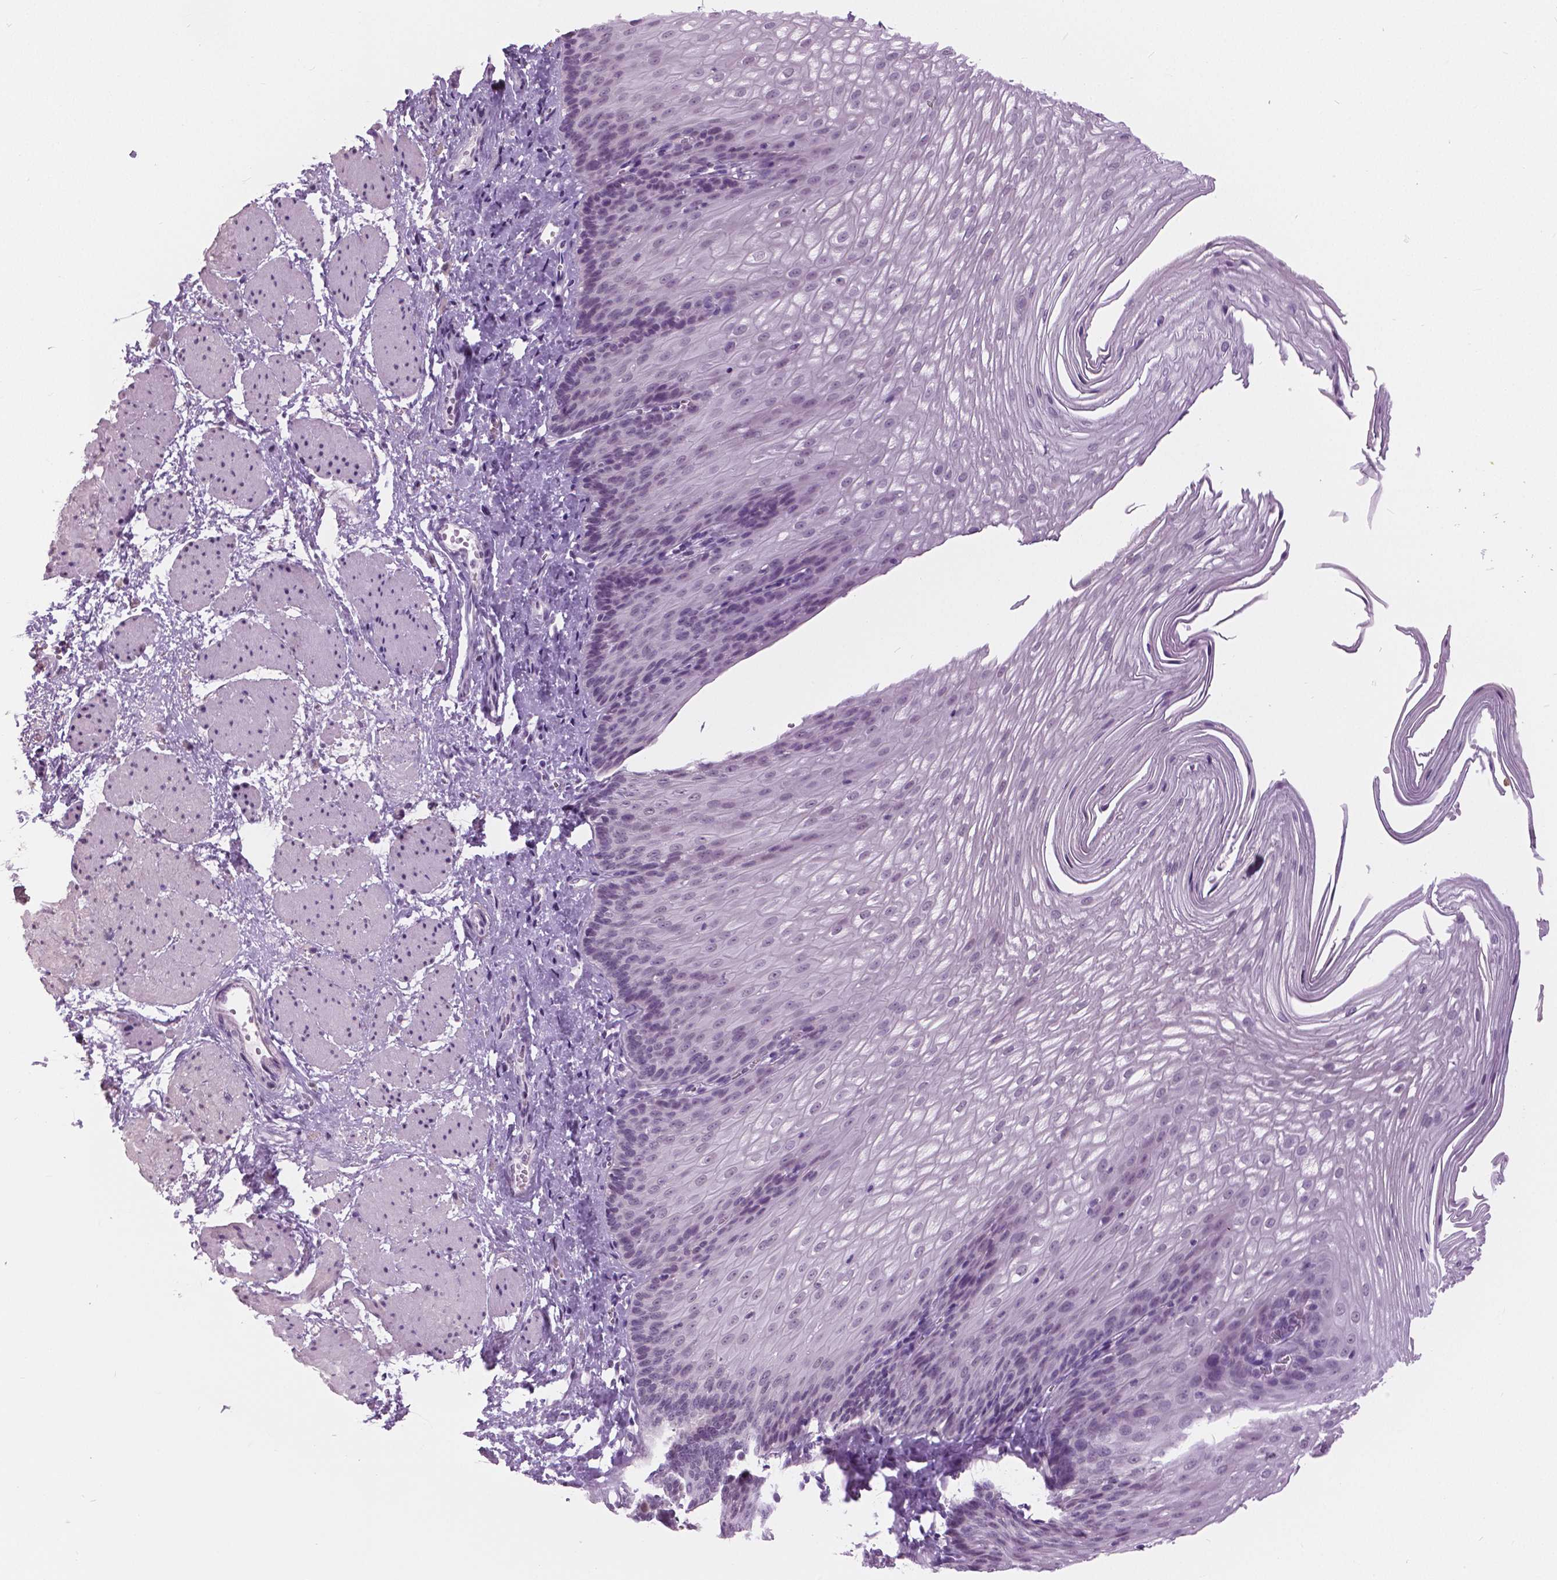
{"staining": {"intensity": "weak", "quantity": "<25%", "location": "nuclear"}, "tissue": "esophagus", "cell_type": "Squamous epithelial cells", "image_type": "normal", "snomed": [{"axis": "morphology", "description": "Normal tissue, NOS"}, {"axis": "topography", "description": "Esophagus"}], "caption": "Micrograph shows no protein positivity in squamous epithelial cells of normal esophagus.", "gene": "MYOM1", "patient": {"sex": "male", "age": 62}}